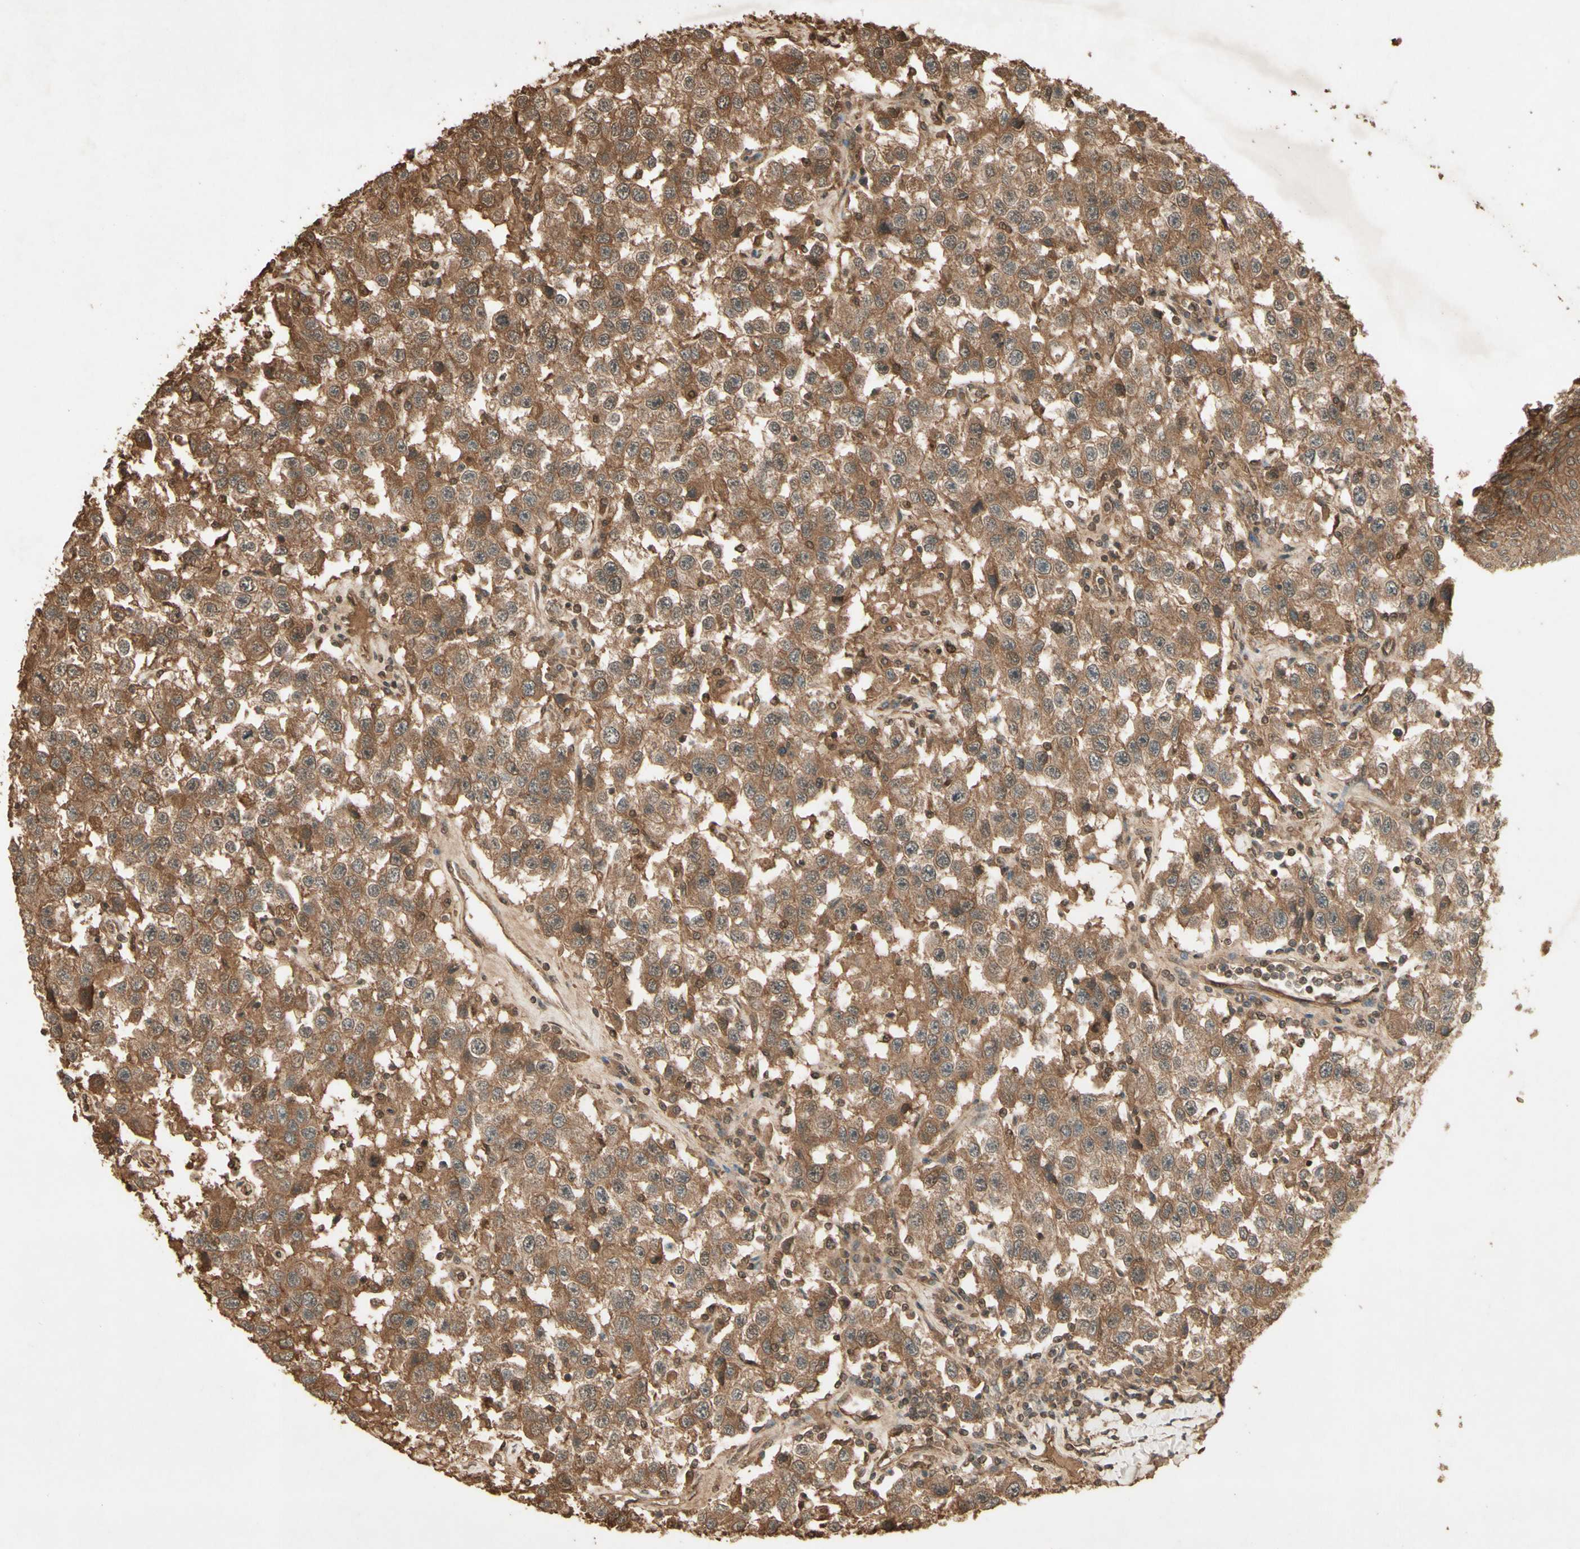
{"staining": {"intensity": "moderate", "quantity": ">75%", "location": "cytoplasmic/membranous"}, "tissue": "testis cancer", "cell_type": "Tumor cells", "image_type": "cancer", "snomed": [{"axis": "morphology", "description": "Seminoma, NOS"}, {"axis": "topography", "description": "Testis"}], "caption": "An immunohistochemistry micrograph of neoplastic tissue is shown. Protein staining in brown highlights moderate cytoplasmic/membranous positivity in seminoma (testis) within tumor cells.", "gene": "SMAD9", "patient": {"sex": "male", "age": 41}}